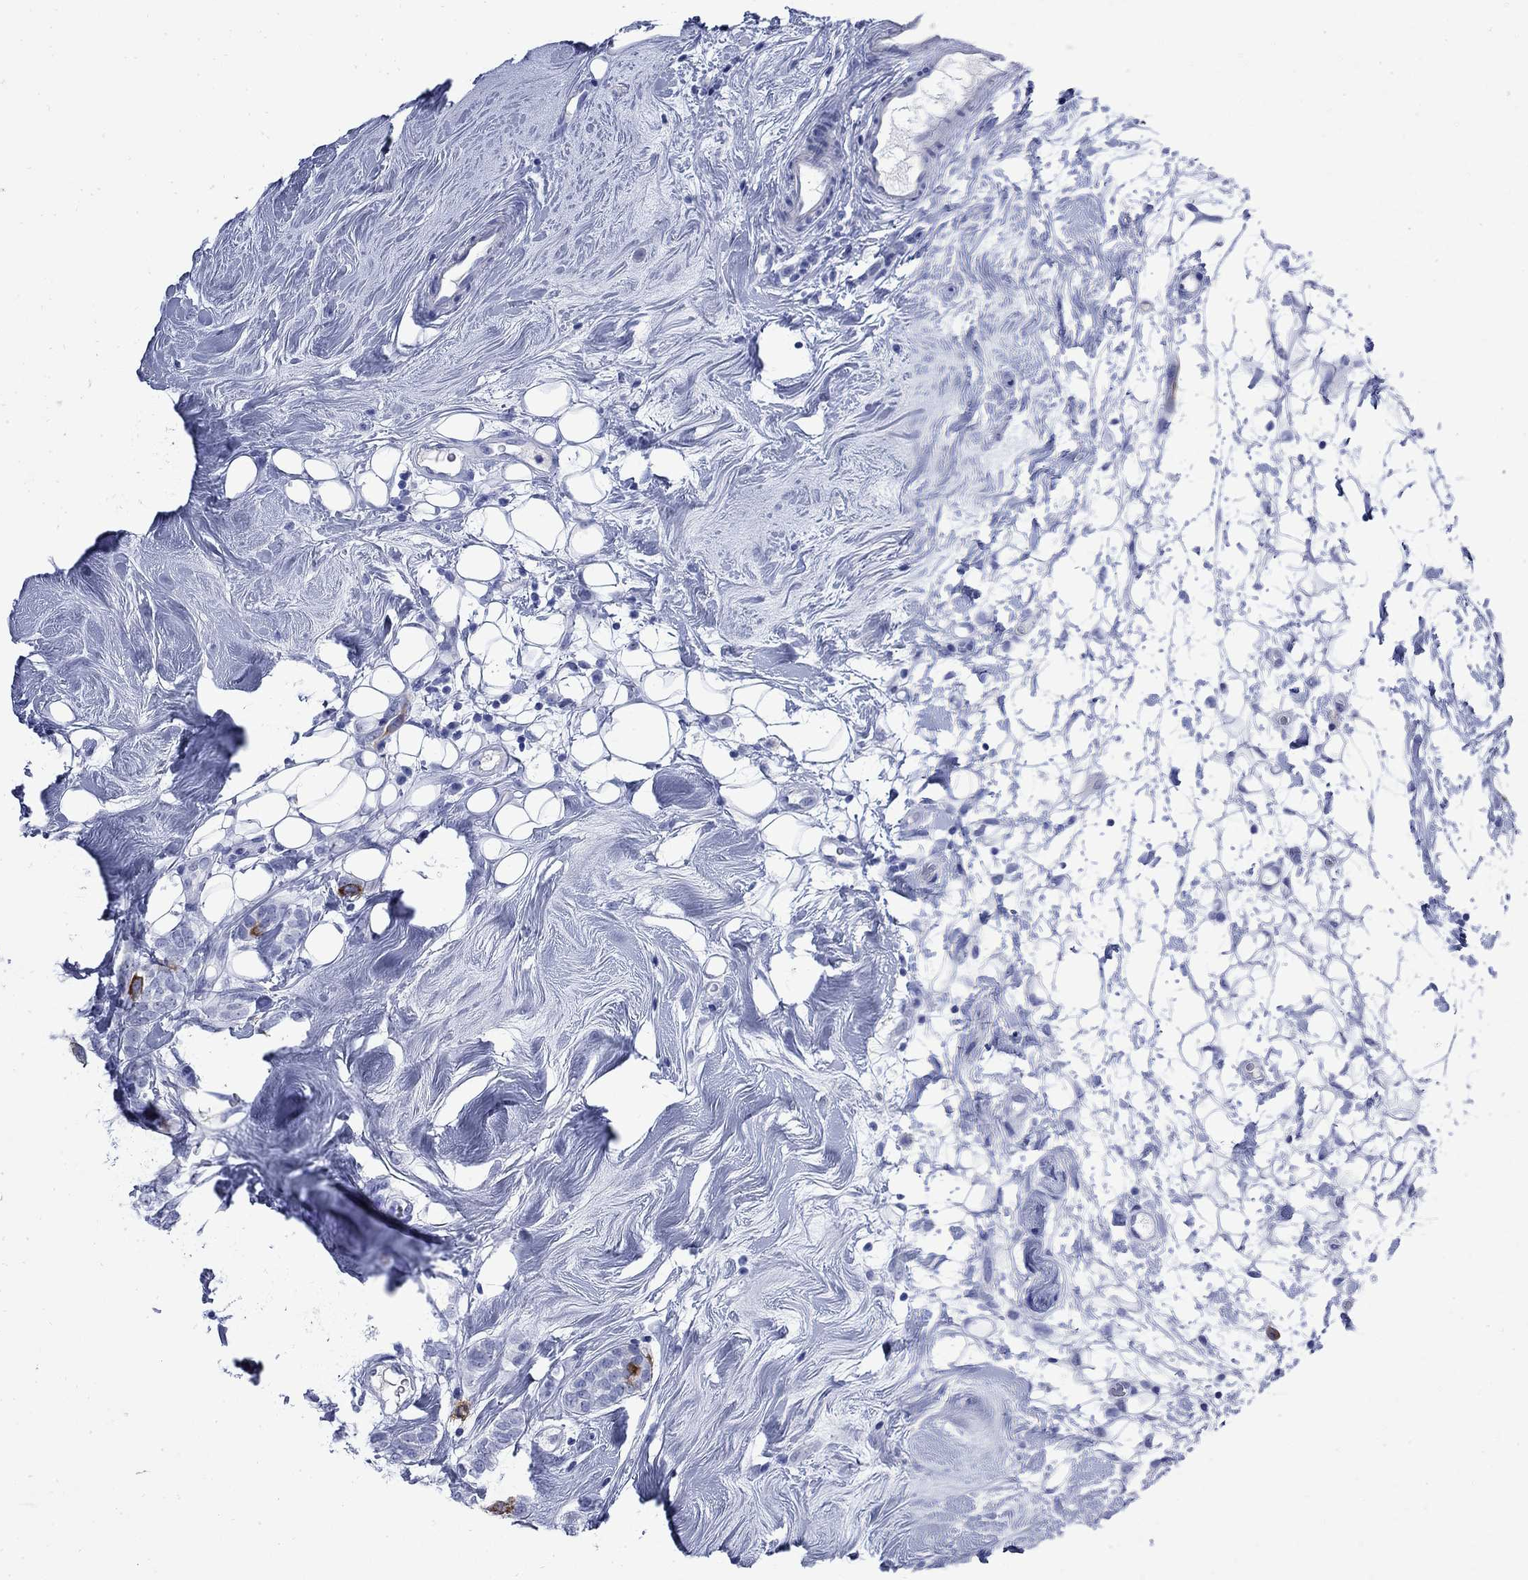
{"staining": {"intensity": "strong", "quantity": "<25%", "location": "cytoplasmic/membranous"}, "tissue": "breast cancer", "cell_type": "Tumor cells", "image_type": "cancer", "snomed": [{"axis": "morphology", "description": "Lobular carcinoma"}, {"axis": "topography", "description": "Breast"}], "caption": "An image showing strong cytoplasmic/membranous staining in approximately <25% of tumor cells in breast lobular carcinoma, as visualized by brown immunohistochemical staining.", "gene": "TACC3", "patient": {"sex": "female", "age": 49}}